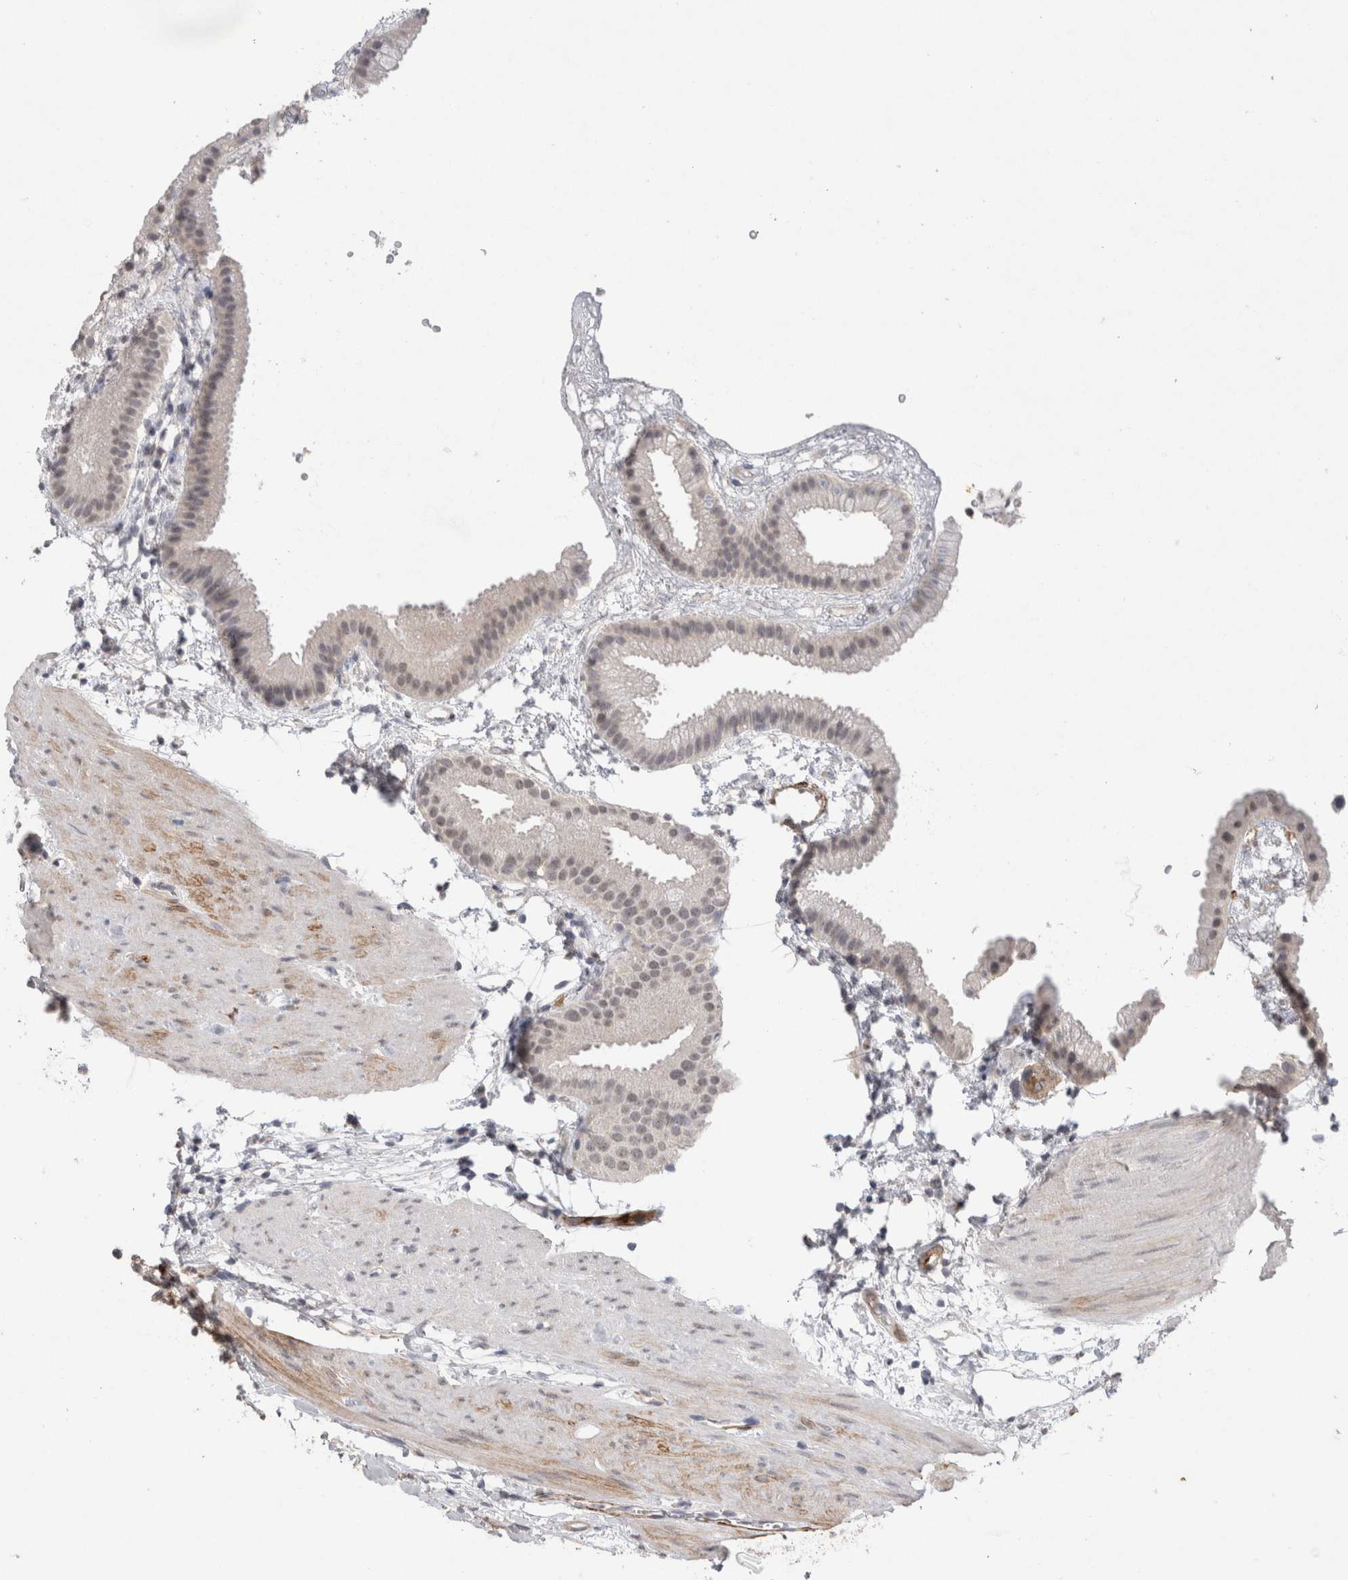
{"staining": {"intensity": "weak", "quantity": "<25%", "location": "nuclear"}, "tissue": "gallbladder", "cell_type": "Glandular cells", "image_type": "normal", "snomed": [{"axis": "morphology", "description": "Normal tissue, NOS"}, {"axis": "topography", "description": "Gallbladder"}], "caption": "High power microscopy micrograph of an IHC histopathology image of normal gallbladder, revealing no significant expression in glandular cells.", "gene": "CDH13", "patient": {"sex": "female", "age": 64}}